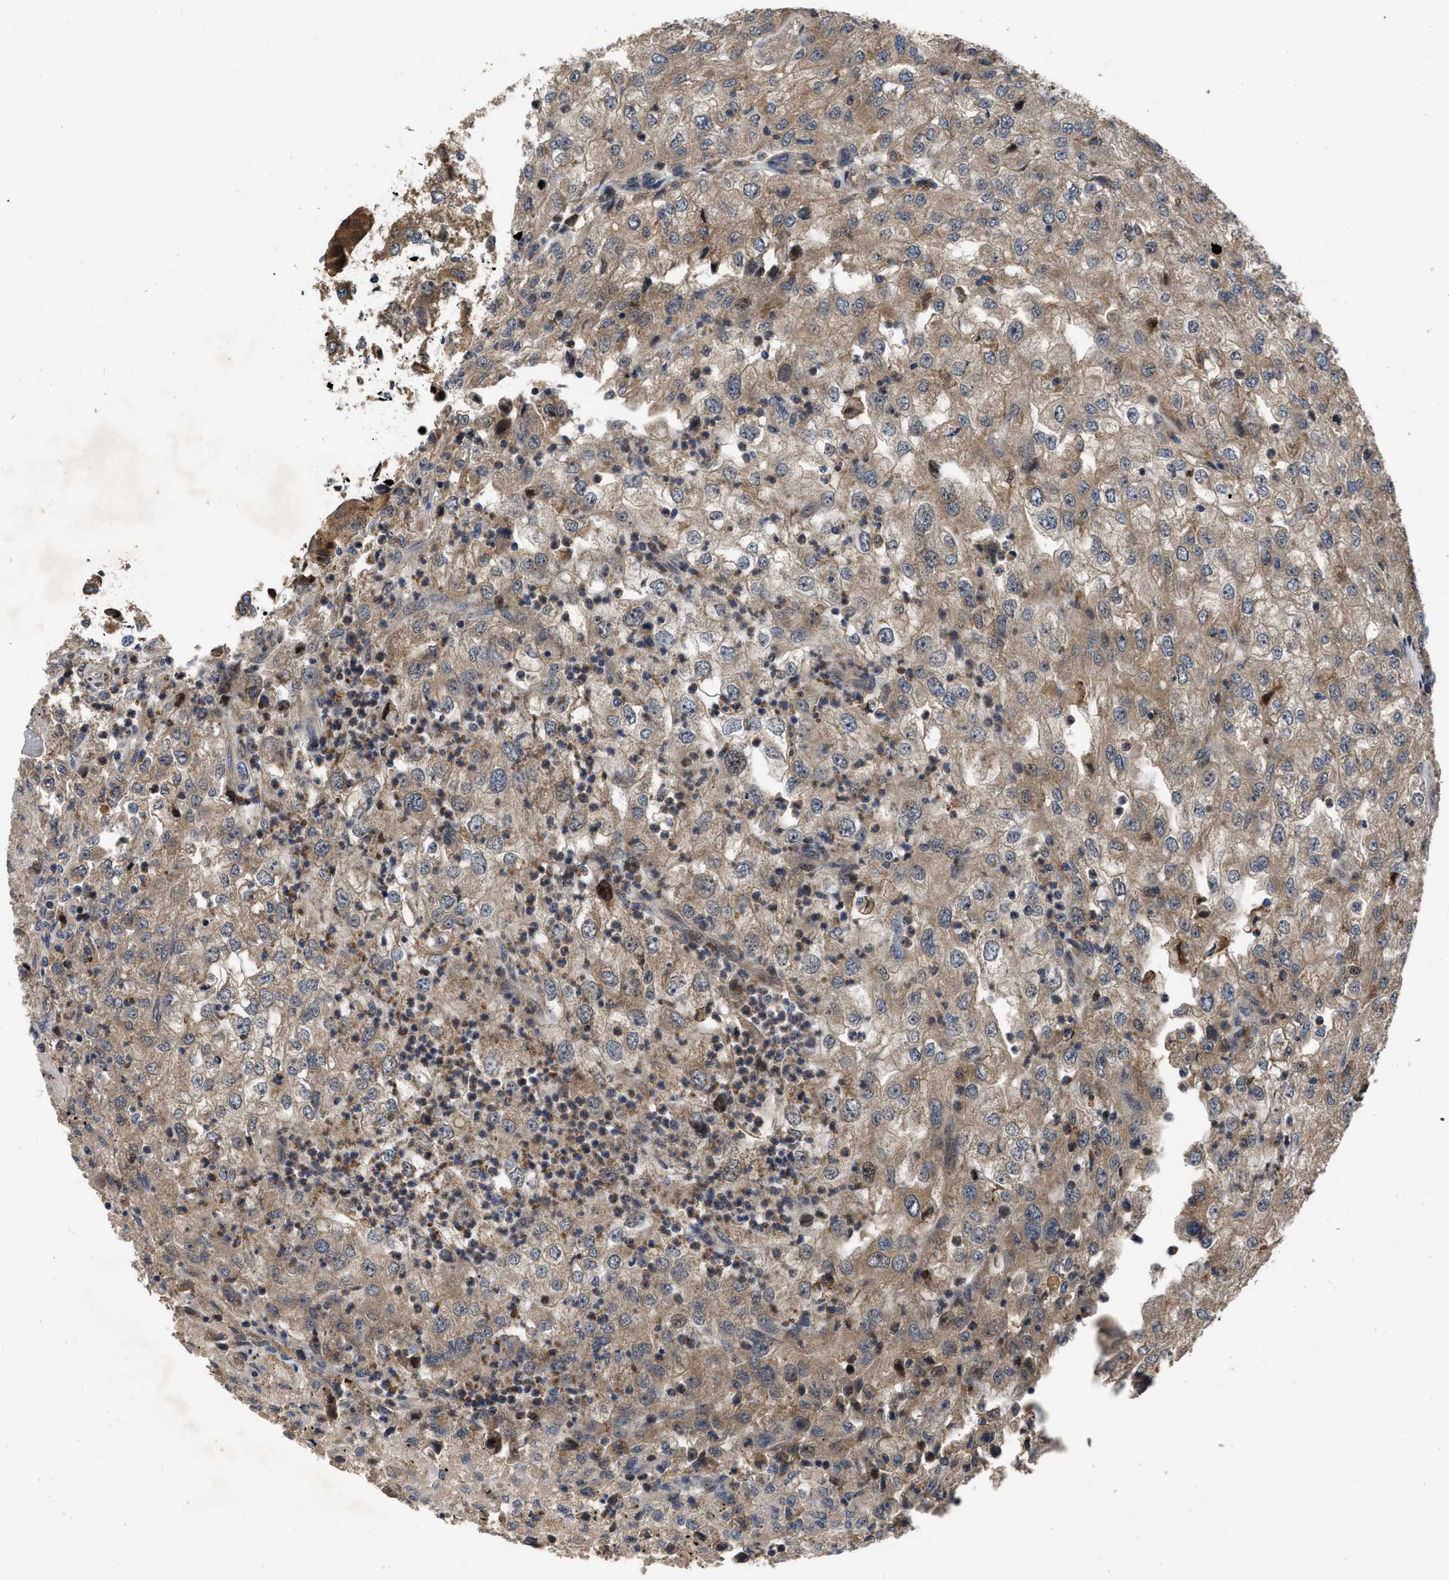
{"staining": {"intensity": "weak", "quantity": ">75%", "location": "cytoplasmic/membranous"}, "tissue": "renal cancer", "cell_type": "Tumor cells", "image_type": "cancer", "snomed": [{"axis": "morphology", "description": "Adenocarcinoma, NOS"}, {"axis": "topography", "description": "Kidney"}], "caption": "This histopathology image shows IHC staining of adenocarcinoma (renal), with low weak cytoplasmic/membranous expression in approximately >75% of tumor cells.", "gene": "PPWD1", "patient": {"sex": "female", "age": 54}}